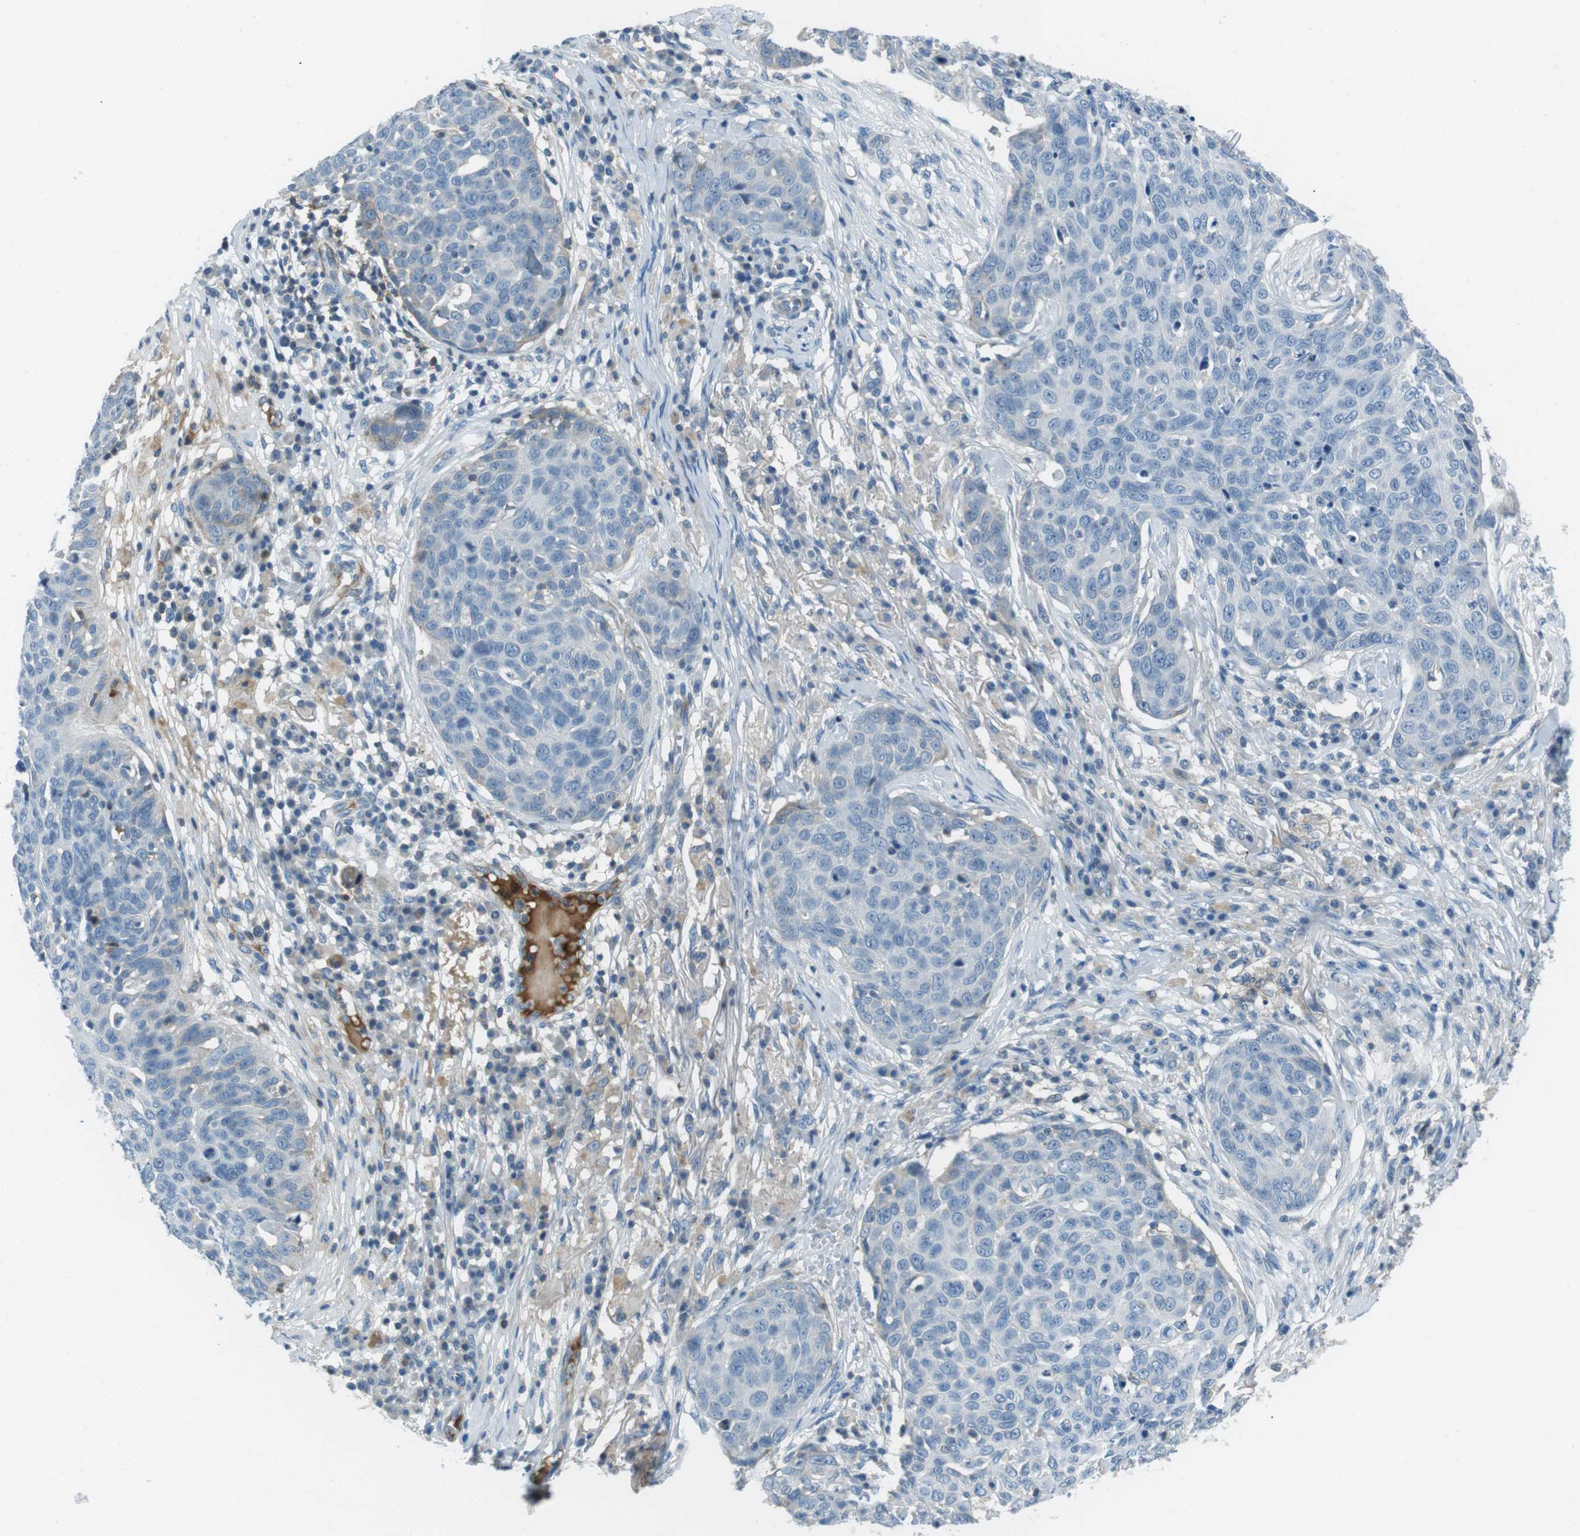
{"staining": {"intensity": "negative", "quantity": "none", "location": "none"}, "tissue": "skin cancer", "cell_type": "Tumor cells", "image_type": "cancer", "snomed": [{"axis": "morphology", "description": "Squamous cell carcinoma in situ, NOS"}, {"axis": "morphology", "description": "Squamous cell carcinoma, NOS"}, {"axis": "topography", "description": "Skin"}], "caption": "A photomicrograph of human squamous cell carcinoma (skin) is negative for staining in tumor cells. (Brightfield microscopy of DAB (3,3'-diaminobenzidine) IHC at high magnification).", "gene": "ARVCF", "patient": {"sex": "male", "age": 93}}